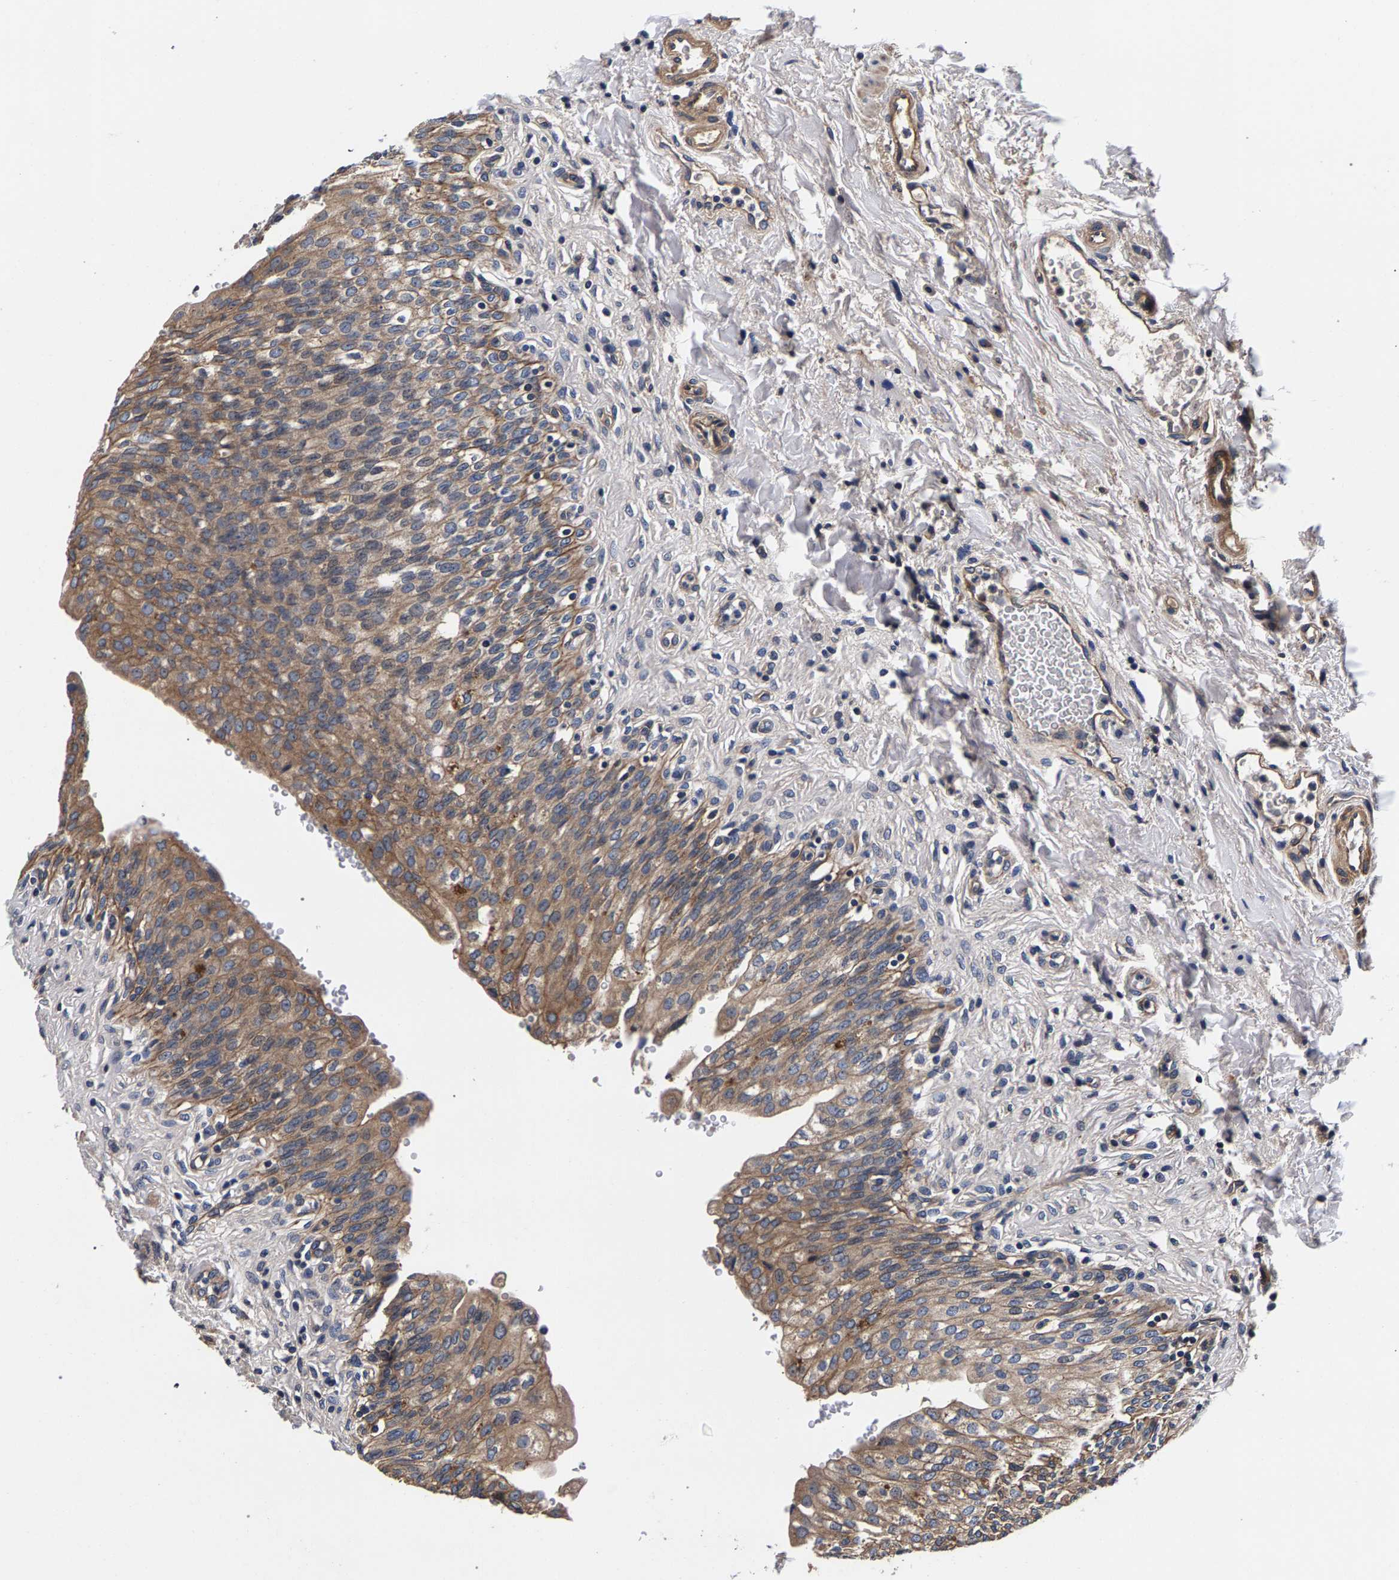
{"staining": {"intensity": "moderate", "quantity": ">75%", "location": "cytoplasmic/membranous"}, "tissue": "urinary bladder", "cell_type": "Urothelial cells", "image_type": "normal", "snomed": [{"axis": "morphology", "description": "Urothelial carcinoma, High grade"}, {"axis": "topography", "description": "Urinary bladder"}], "caption": "High-magnification brightfield microscopy of unremarkable urinary bladder stained with DAB (brown) and counterstained with hematoxylin (blue). urothelial cells exhibit moderate cytoplasmic/membranous expression is present in about>75% of cells.", "gene": "MARCHF7", "patient": {"sex": "male", "age": 46}}